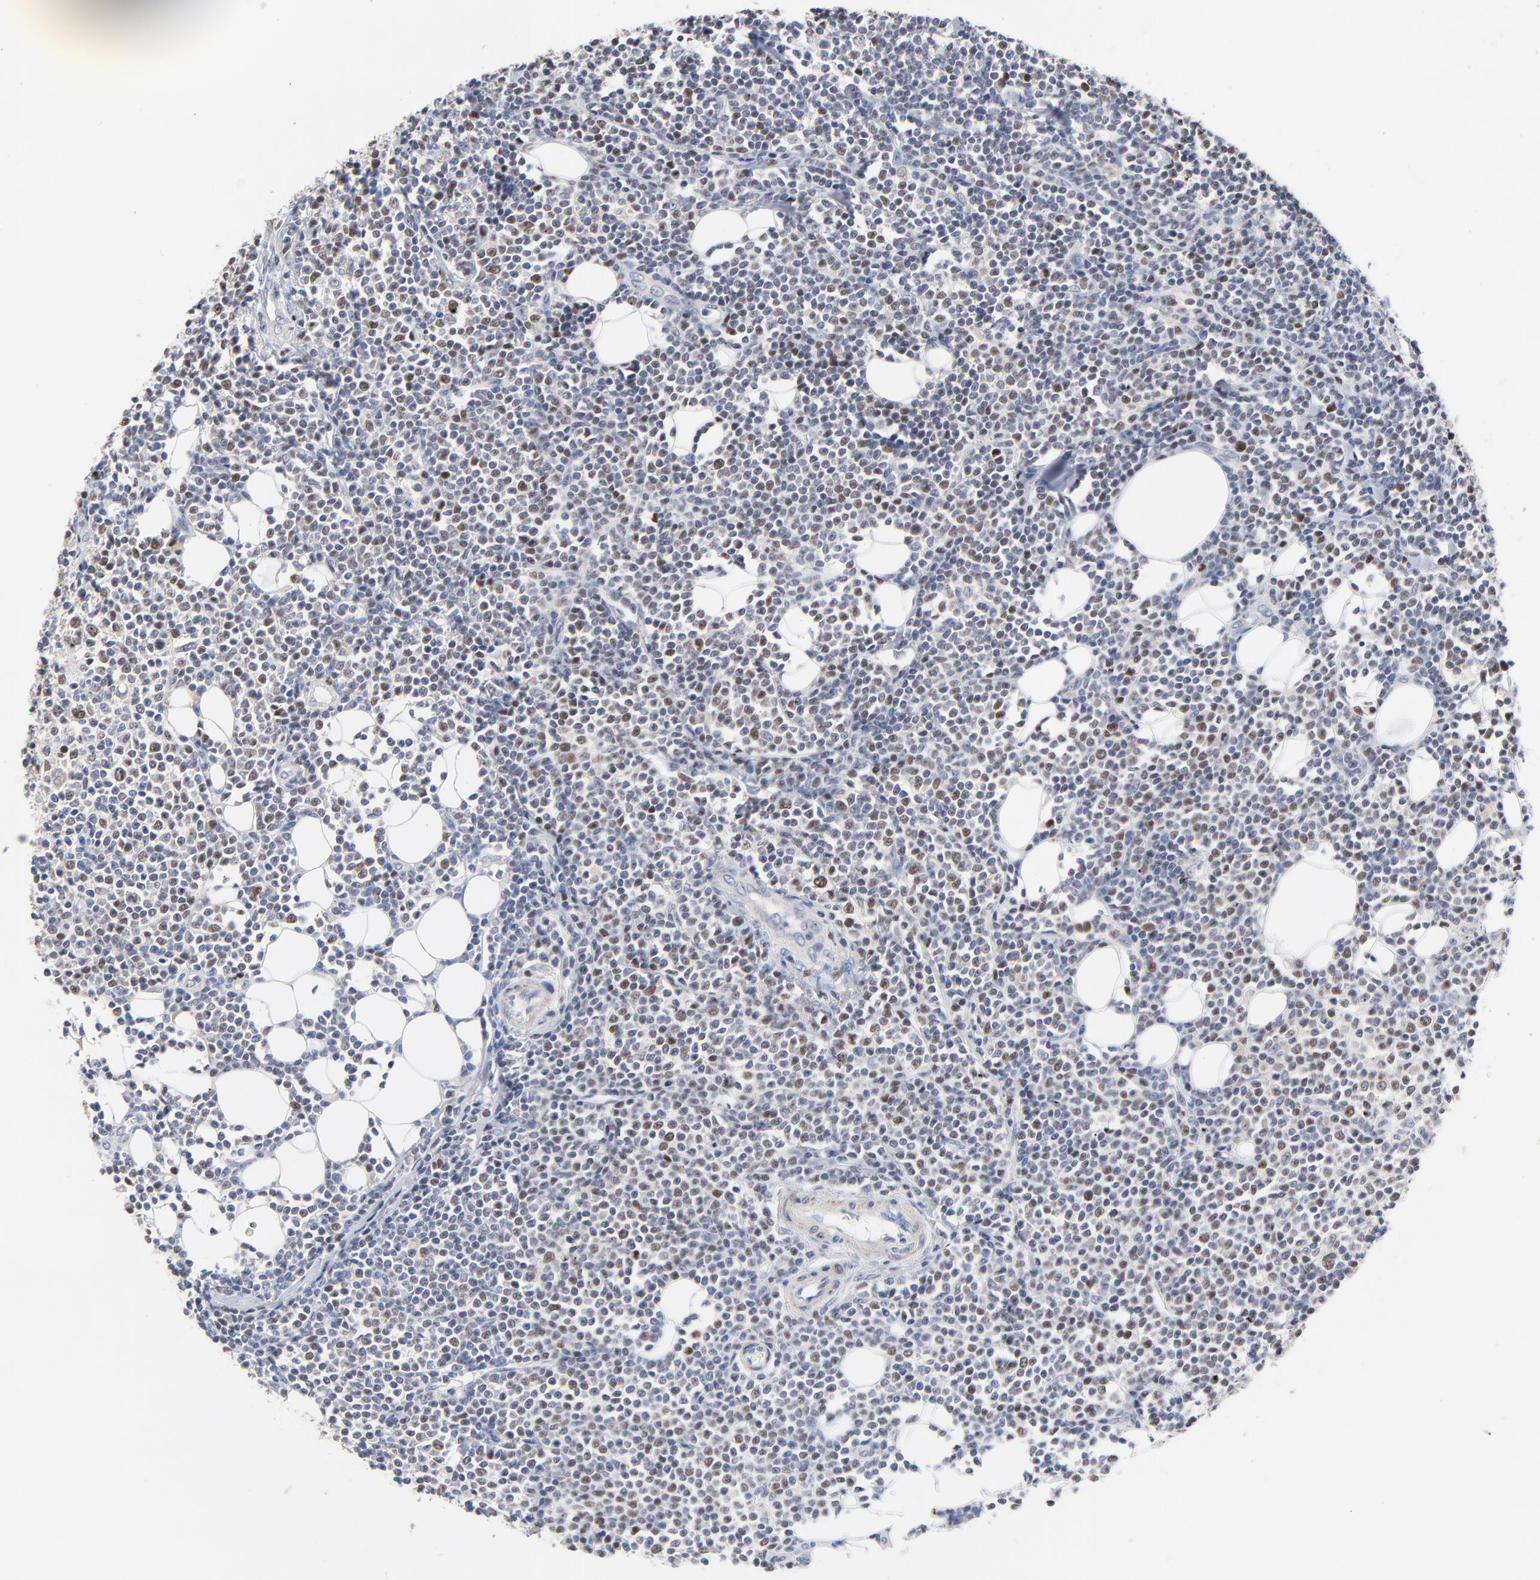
{"staining": {"intensity": "moderate", "quantity": "25%-75%", "location": "nuclear"}, "tissue": "lymphoma", "cell_type": "Tumor cells", "image_type": "cancer", "snomed": [{"axis": "morphology", "description": "Malignant lymphoma, non-Hodgkin's type, Low grade"}, {"axis": "topography", "description": "Soft tissue"}], "caption": "High-magnification brightfield microscopy of low-grade malignant lymphoma, non-Hodgkin's type stained with DAB (3,3'-diaminobenzidine) (brown) and counterstained with hematoxylin (blue). tumor cells exhibit moderate nuclear expression is present in approximately25%-75% of cells. Nuclei are stained in blue.", "gene": "AADAC", "patient": {"sex": "male", "age": 92}}